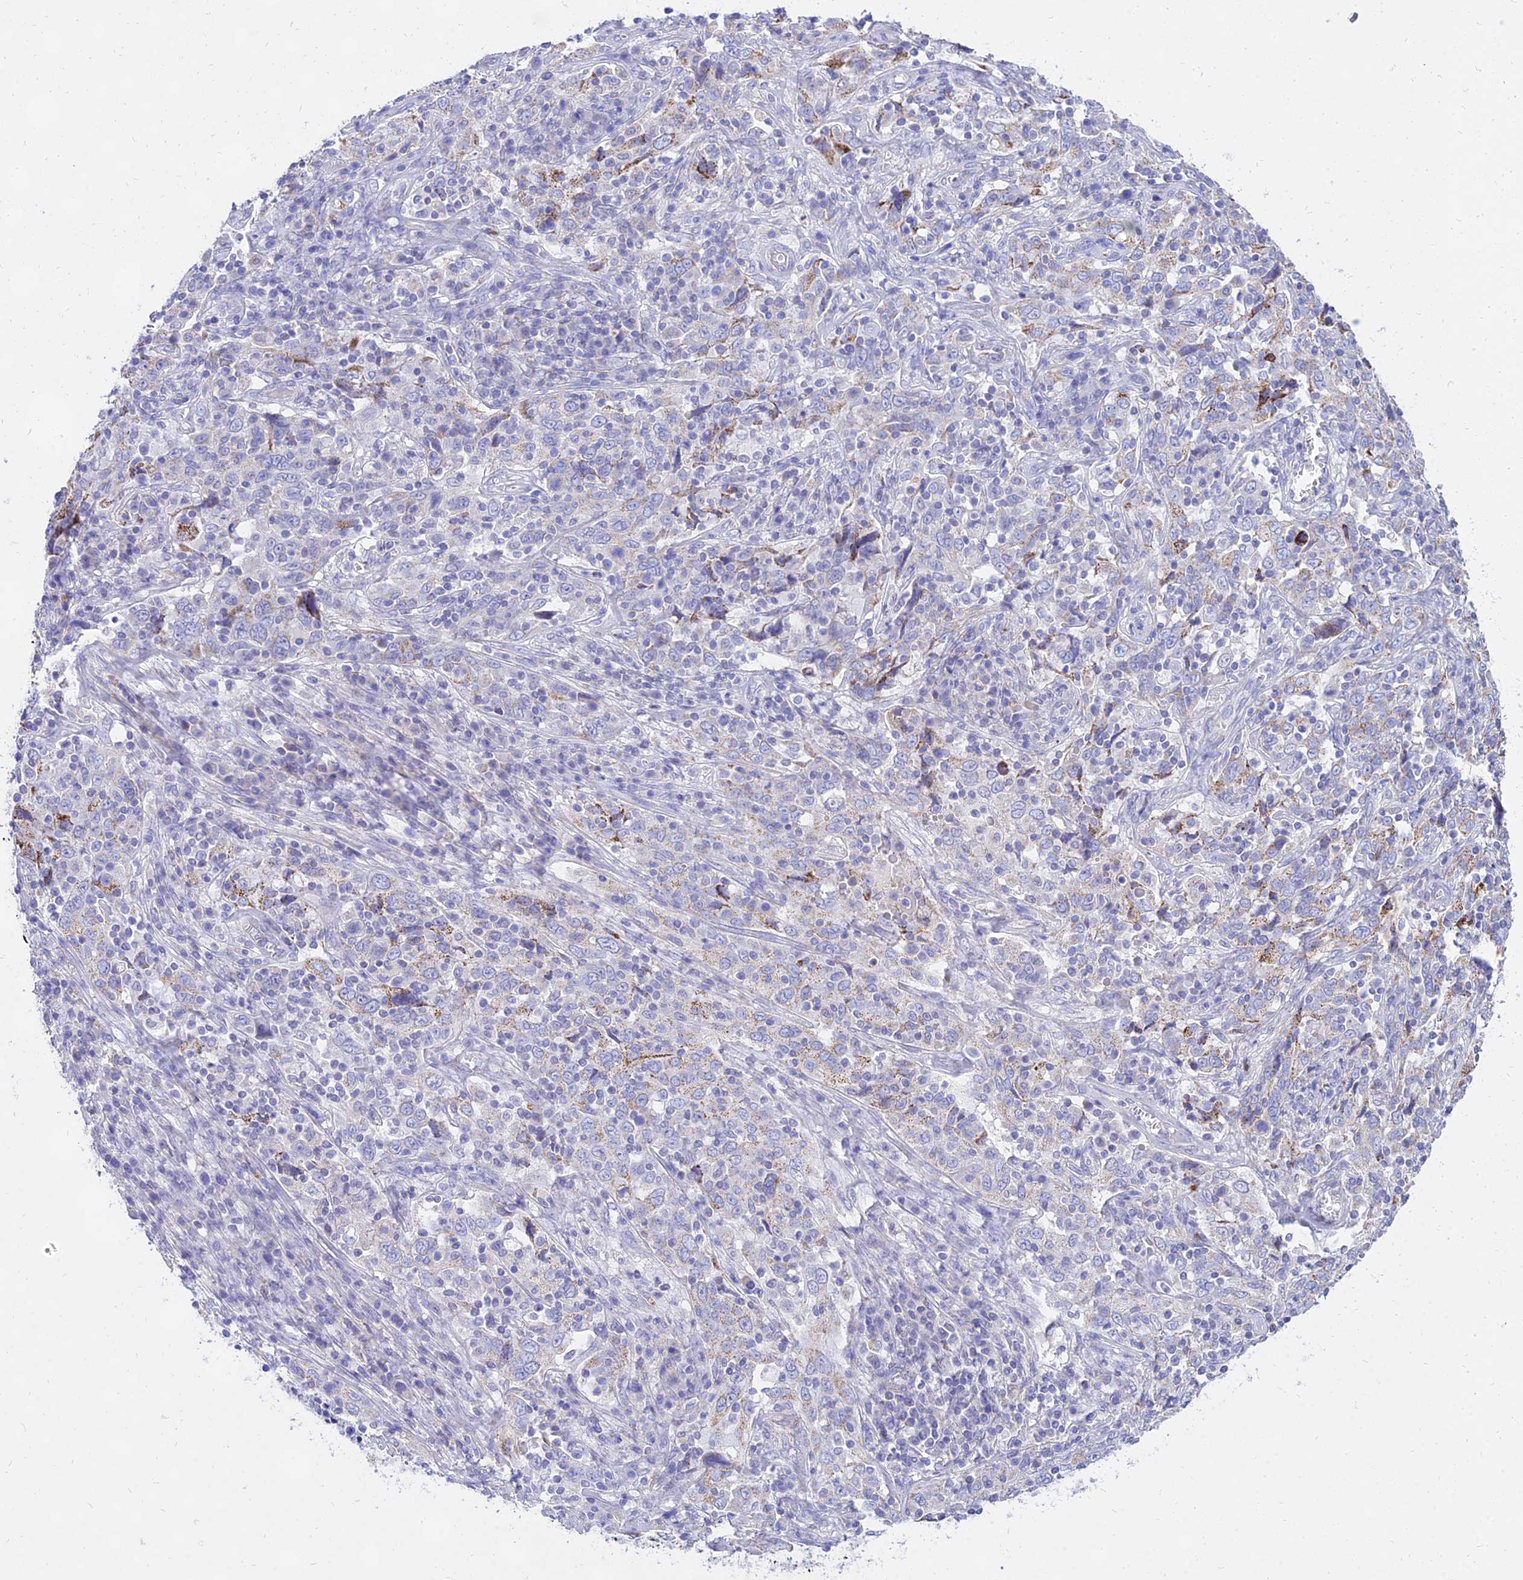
{"staining": {"intensity": "moderate", "quantity": "<25%", "location": "cytoplasmic/membranous"}, "tissue": "cervical cancer", "cell_type": "Tumor cells", "image_type": "cancer", "snomed": [{"axis": "morphology", "description": "Squamous cell carcinoma, NOS"}, {"axis": "topography", "description": "Cervix"}], "caption": "Moderate cytoplasmic/membranous protein positivity is present in about <25% of tumor cells in cervical squamous cell carcinoma.", "gene": "PKN3", "patient": {"sex": "female", "age": 46}}